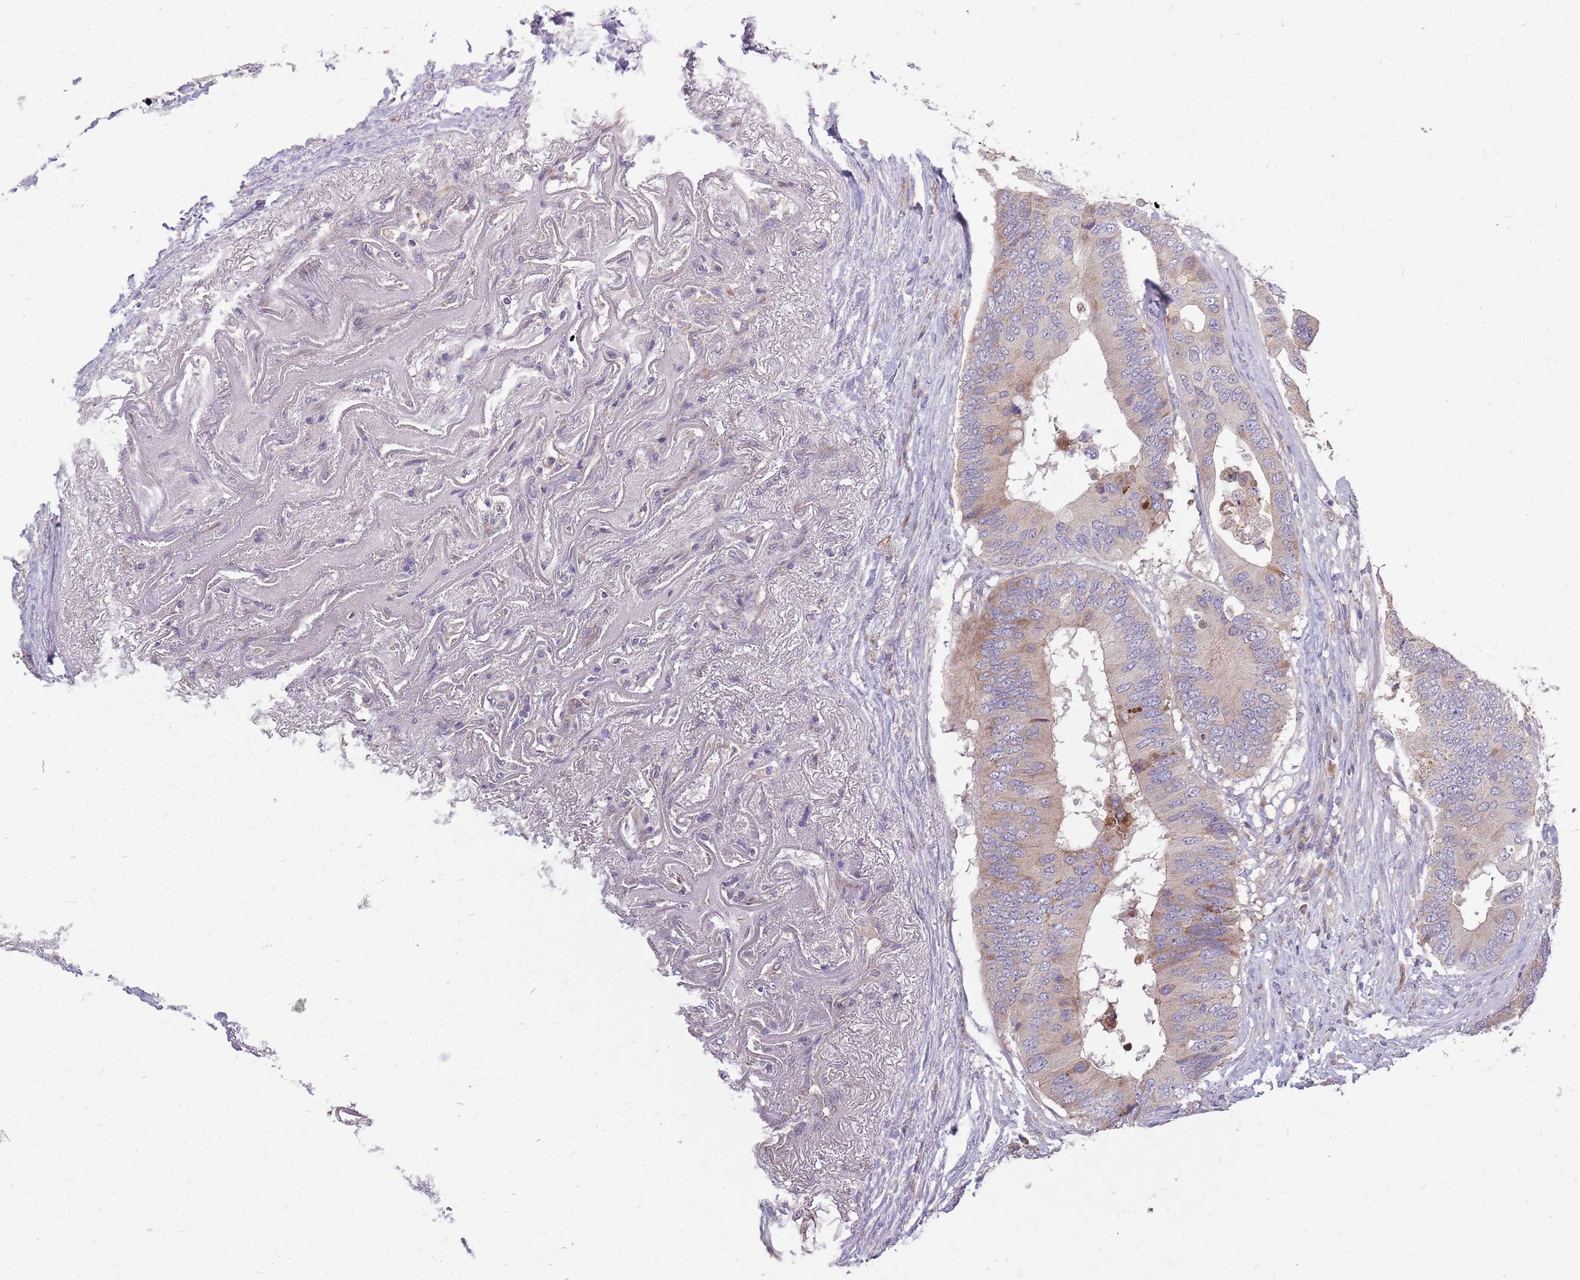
{"staining": {"intensity": "weak", "quantity": "<25%", "location": "cytoplasmic/membranous"}, "tissue": "colorectal cancer", "cell_type": "Tumor cells", "image_type": "cancer", "snomed": [{"axis": "morphology", "description": "Adenocarcinoma, NOS"}, {"axis": "topography", "description": "Colon"}], "caption": "Image shows no significant protein expression in tumor cells of colorectal cancer (adenocarcinoma). (Brightfield microscopy of DAB immunohistochemistry at high magnification).", "gene": "PPP1R27", "patient": {"sex": "male", "age": 71}}